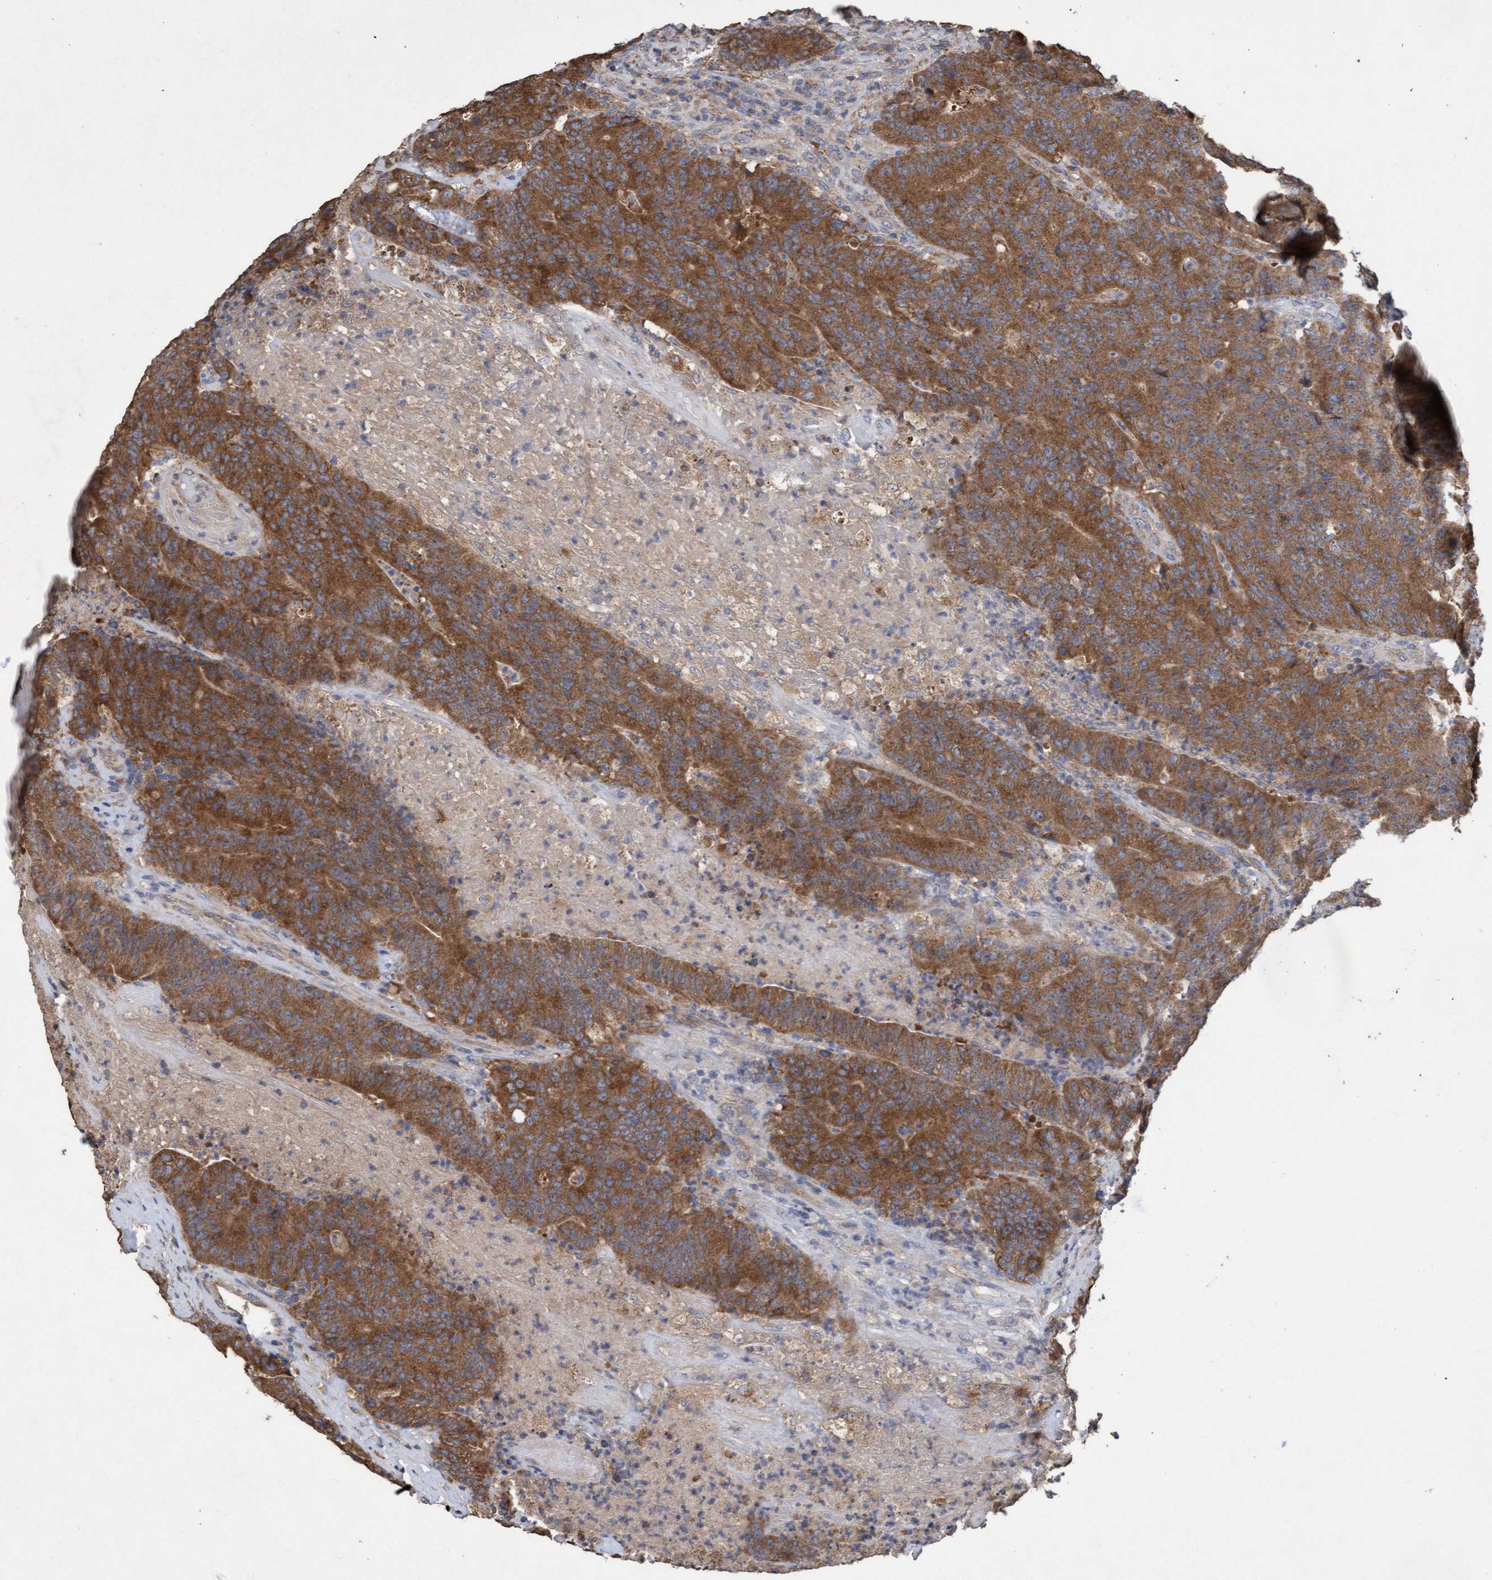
{"staining": {"intensity": "moderate", "quantity": ">75%", "location": "cytoplasmic/membranous"}, "tissue": "colorectal cancer", "cell_type": "Tumor cells", "image_type": "cancer", "snomed": [{"axis": "morphology", "description": "Normal tissue, NOS"}, {"axis": "morphology", "description": "Adenocarcinoma, NOS"}, {"axis": "topography", "description": "Colon"}], "caption": "Immunohistochemistry (IHC) micrograph of neoplastic tissue: human adenocarcinoma (colorectal) stained using immunohistochemistry exhibits medium levels of moderate protein expression localized specifically in the cytoplasmic/membranous of tumor cells, appearing as a cytoplasmic/membranous brown color.", "gene": "ATPAF2", "patient": {"sex": "female", "age": 75}}